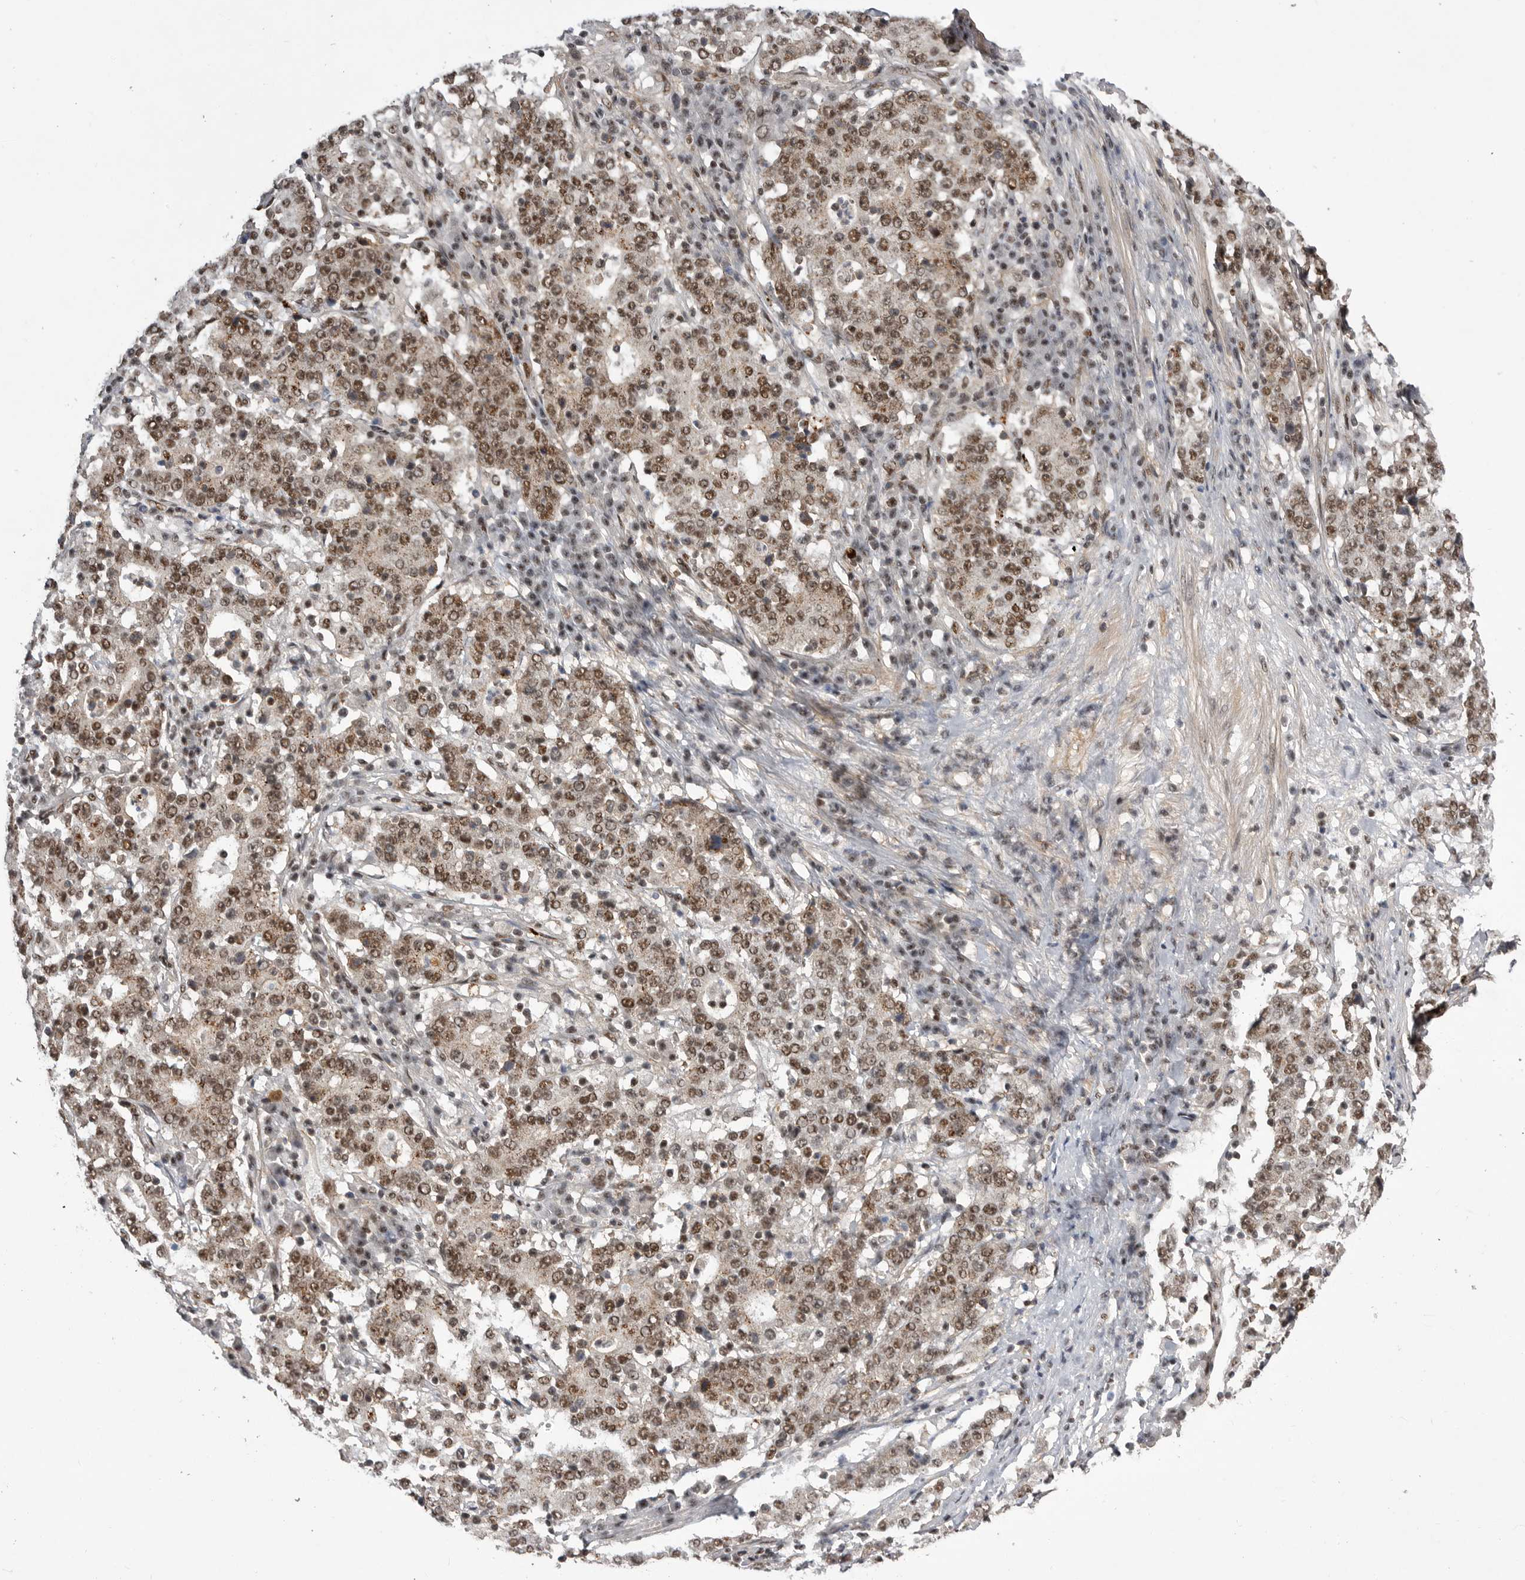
{"staining": {"intensity": "moderate", "quantity": ">75%", "location": "nuclear"}, "tissue": "stomach cancer", "cell_type": "Tumor cells", "image_type": "cancer", "snomed": [{"axis": "morphology", "description": "Adenocarcinoma, NOS"}, {"axis": "topography", "description": "Stomach"}], "caption": "This is a histology image of IHC staining of stomach cancer (adenocarcinoma), which shows moderate expression in the nuclear of tumor cells.", "gene": "PPP1R8", "patient": {"sex": "male", "age": 59}}